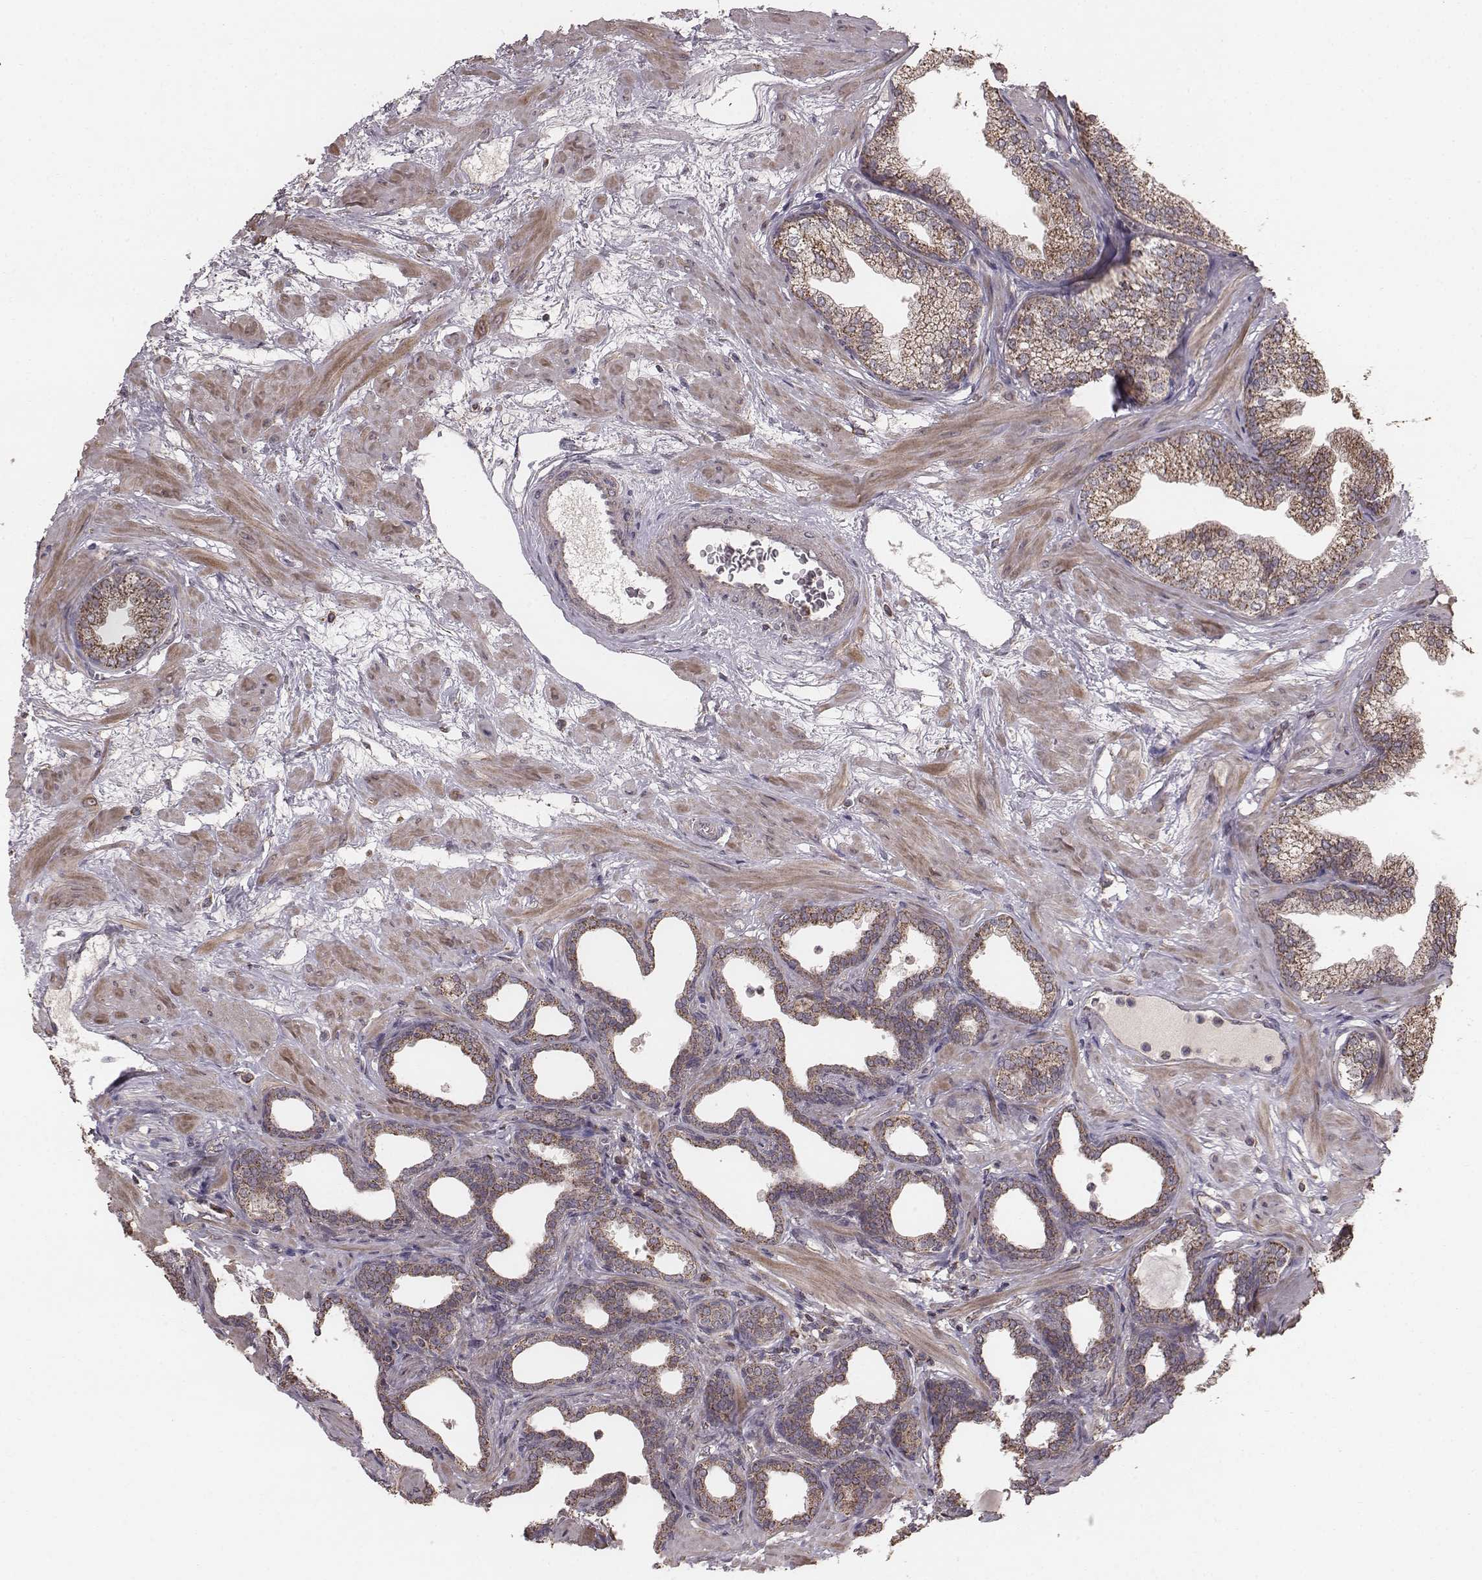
{"staining": {"intensity": "moderate", "quantity": ">75%", "location": "cytoplasmic/membranous"}, "tissue": "prostate", "cell_type": "Glandular cells", "image_type": "normal", "snomed": [{"axis": "morphology", "description": "Normal tissue, NOS"}, {"axis": "topography", "description": "Prostate"}], "caption": "Immunohistochemical staining of unremarkable prostate reveals >75% levels of moderate cytoplasmic/membranous protein positivity in about >75% of glandular cells. (Stains: DAB in brown, nuclei in blue, Microscopy: brightfield microscopy at high magnification).", "gene": "PDCD2L", "patient": {"sex": "male", "age": 37}}